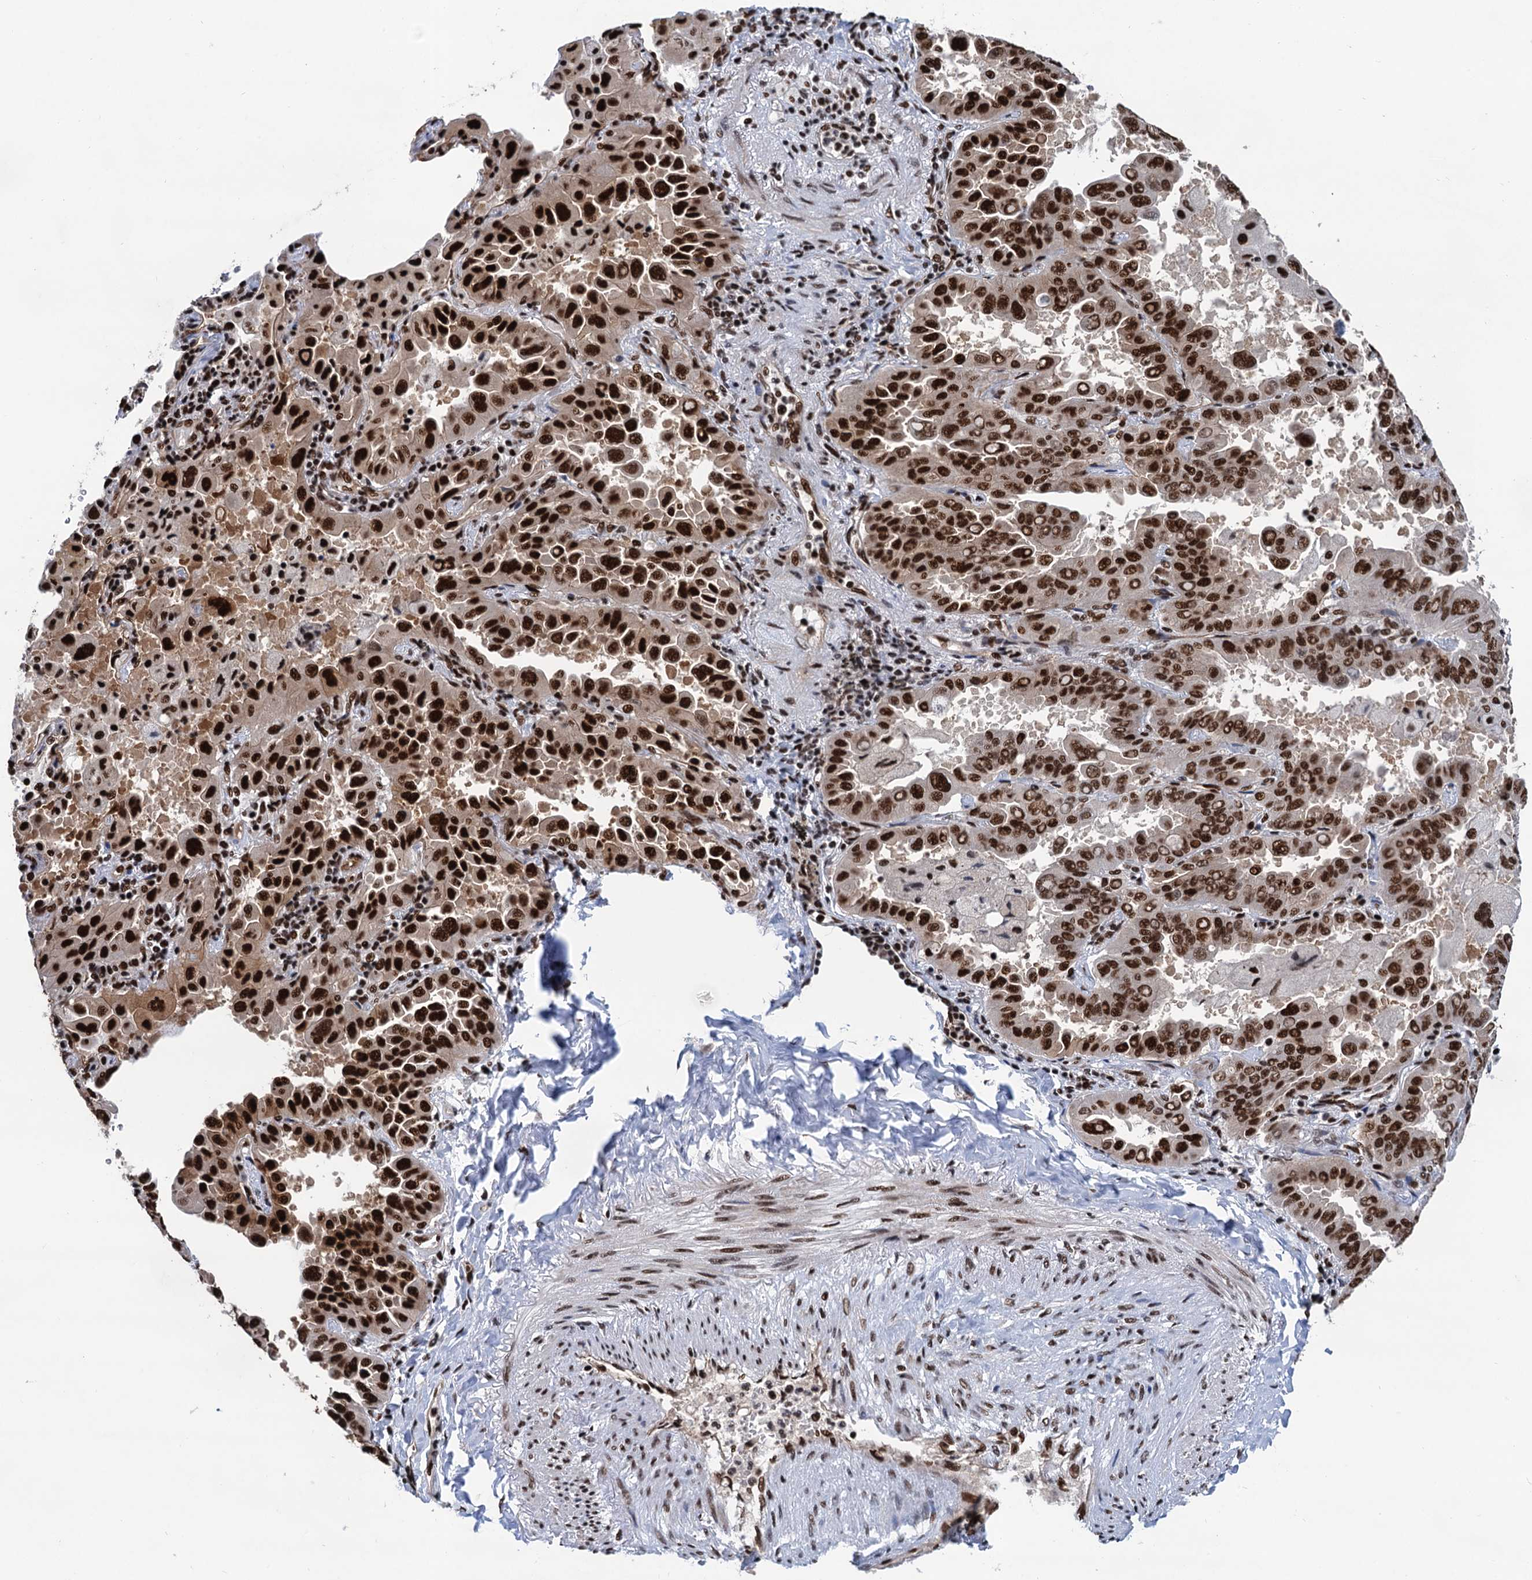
{"staining": {"intensity": "strong", "quantity": ">75%", "location": "nuclear"}, "tissue": "lung cancer", "cell_type": "Tumor cells", "image_type": "cancer", "snomed": [{"axis": "morphology", "description": "Adenocarcinoma, NOS"}, {"axis": "topography", "description": "Lung"}], "caption": "Adenocarcinoma (lung) tissue reveals strong nuclear staining in approximately >75% of tumor cells, visualized by immunohistochemistry.", "gene": "PPP4R1", "patient": {"sex": "male", "age": 64}}